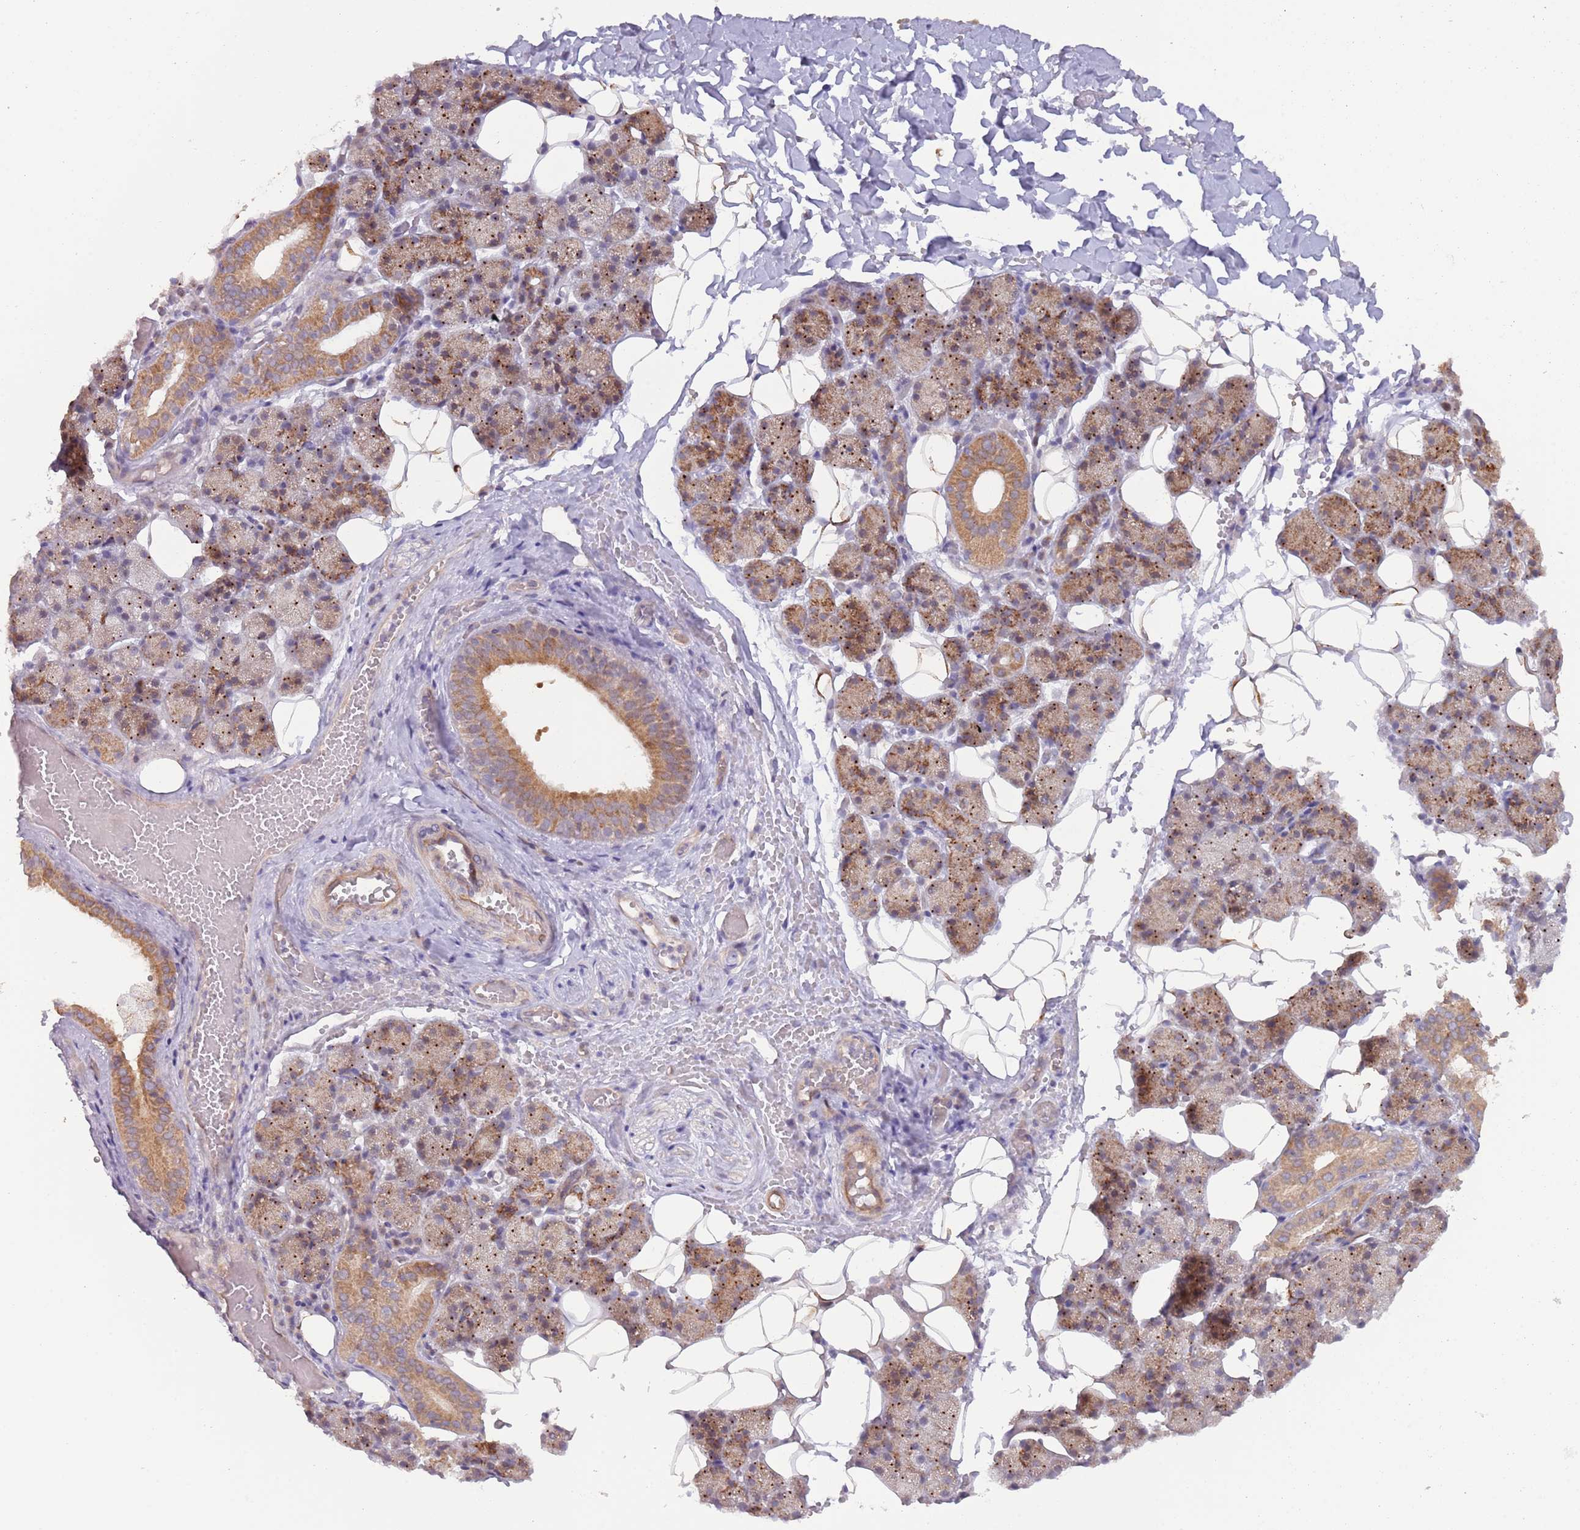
{"staining": {"intensity": "moderate", "quantity": "25%-75%", "location": "cytoplasmic/membranous"}, "tissue": "salivary gland", "cell_type": "Glandular cells", "image_type": "normal", "snomed": [{"axis": "morphology", "description": "Normal tissue, NOS"}, {"axis": "topography", "description": "Salivary gland"}], "caption": "IHC (DAB) staining of unremarkable human salivary gland exhibits moderate cytoplasmic/membranous protein expression in approximately 25%-75% of glandular cells.", "gene": "LDHD", "patient": {"sex": "female", "age": 33}}